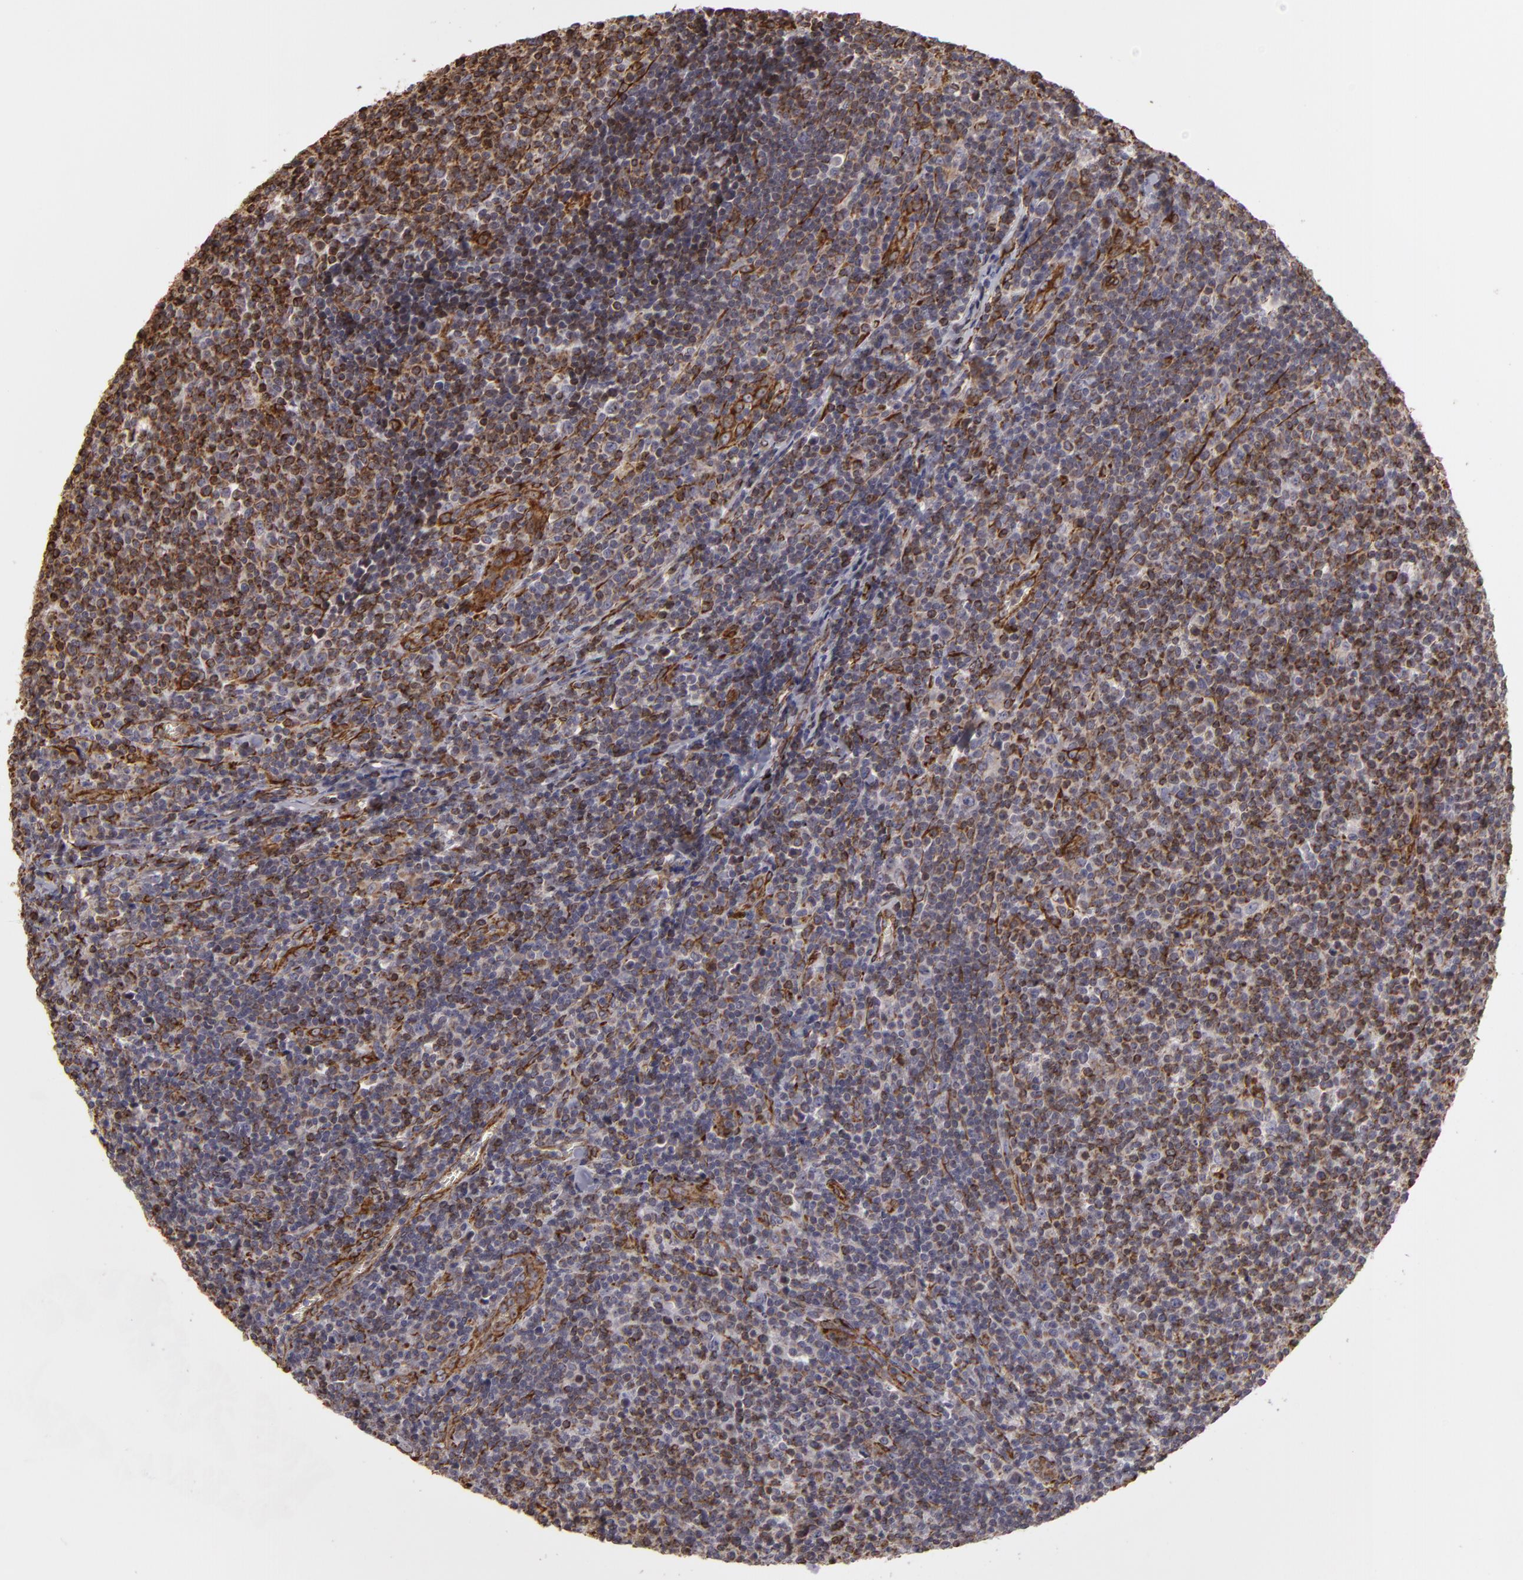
{"staining": {"intensity": "moderate", "quantity": "25%-75%", "location": "cytoplasmic/membranous"}, "tissue": "lymphoma", "cell_type": "Tumor cells", "image_type": "cancer", "snomed": [{"axis": "morphology", "description": "Malignant lymphoma, non-Hodgkin's type, Low grade"}, {"axis": "topography", "description": "Lymph node"}], "caption": "Lymphoma was stained to show a protein in brown. There is medium levels of moderate cytoplasmic/membranous expression in about 25%-75% of tumor cells.", "gene": "CYB5R3", "patient": {"sex": "male", "age": 74}}